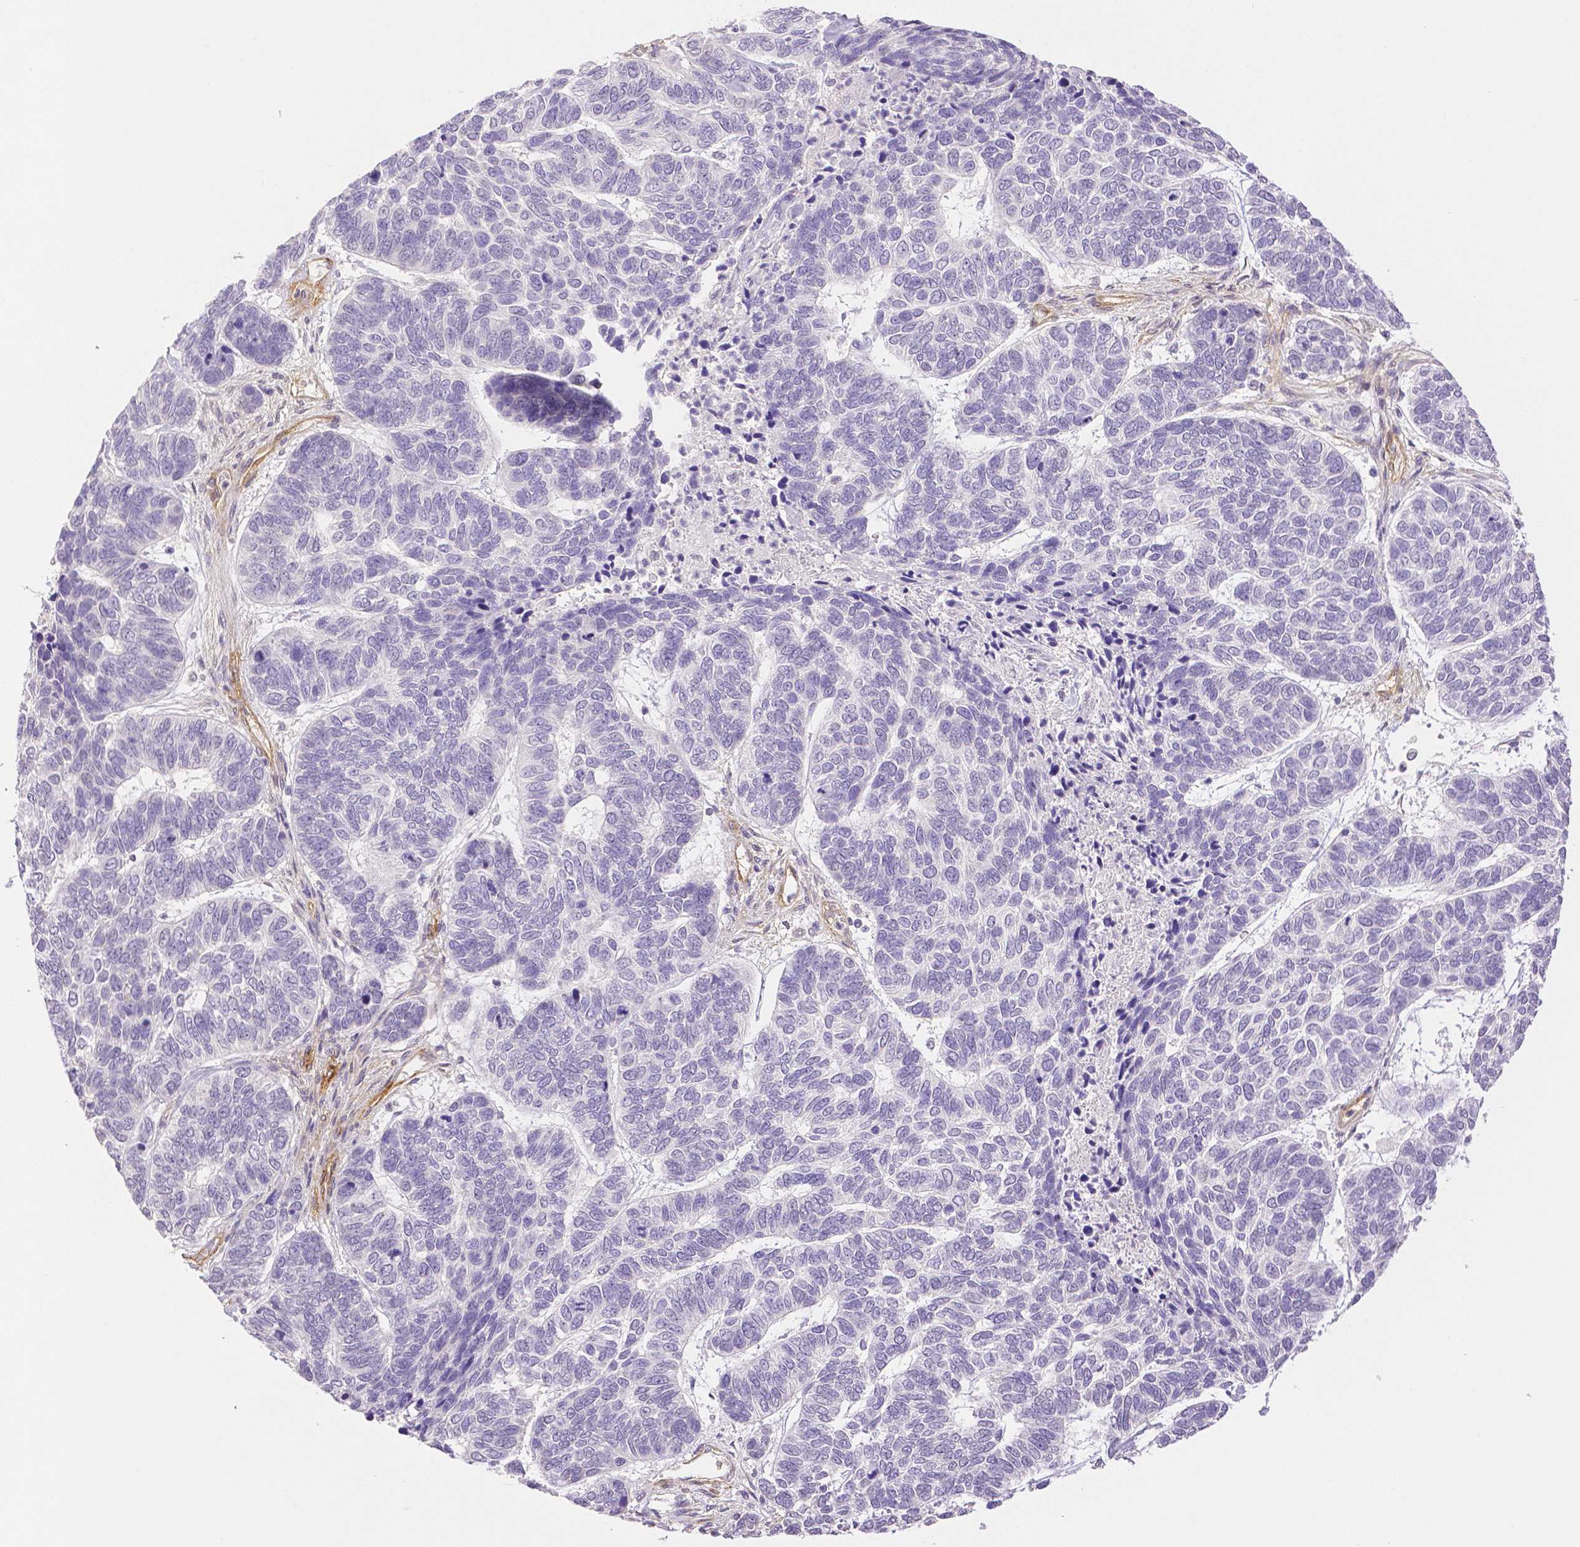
{"staining": {"intensity": "negative", "quantity": "none", "location": "none"}, "tissue": "skin cancer", "cell_type": "Tumor cells", "image_type": "cancer", "snomed": [{"axis": "morphology", "description": "Basal cell carcinoma"}, {"axis": "topography", "description": "Skin"}], "caption": "This is an IHC image of skin basal cell carcinoma. There is no expression in tumor cells.", "gene": "THY1", "patient": {"sex": "female", "age": 65}}